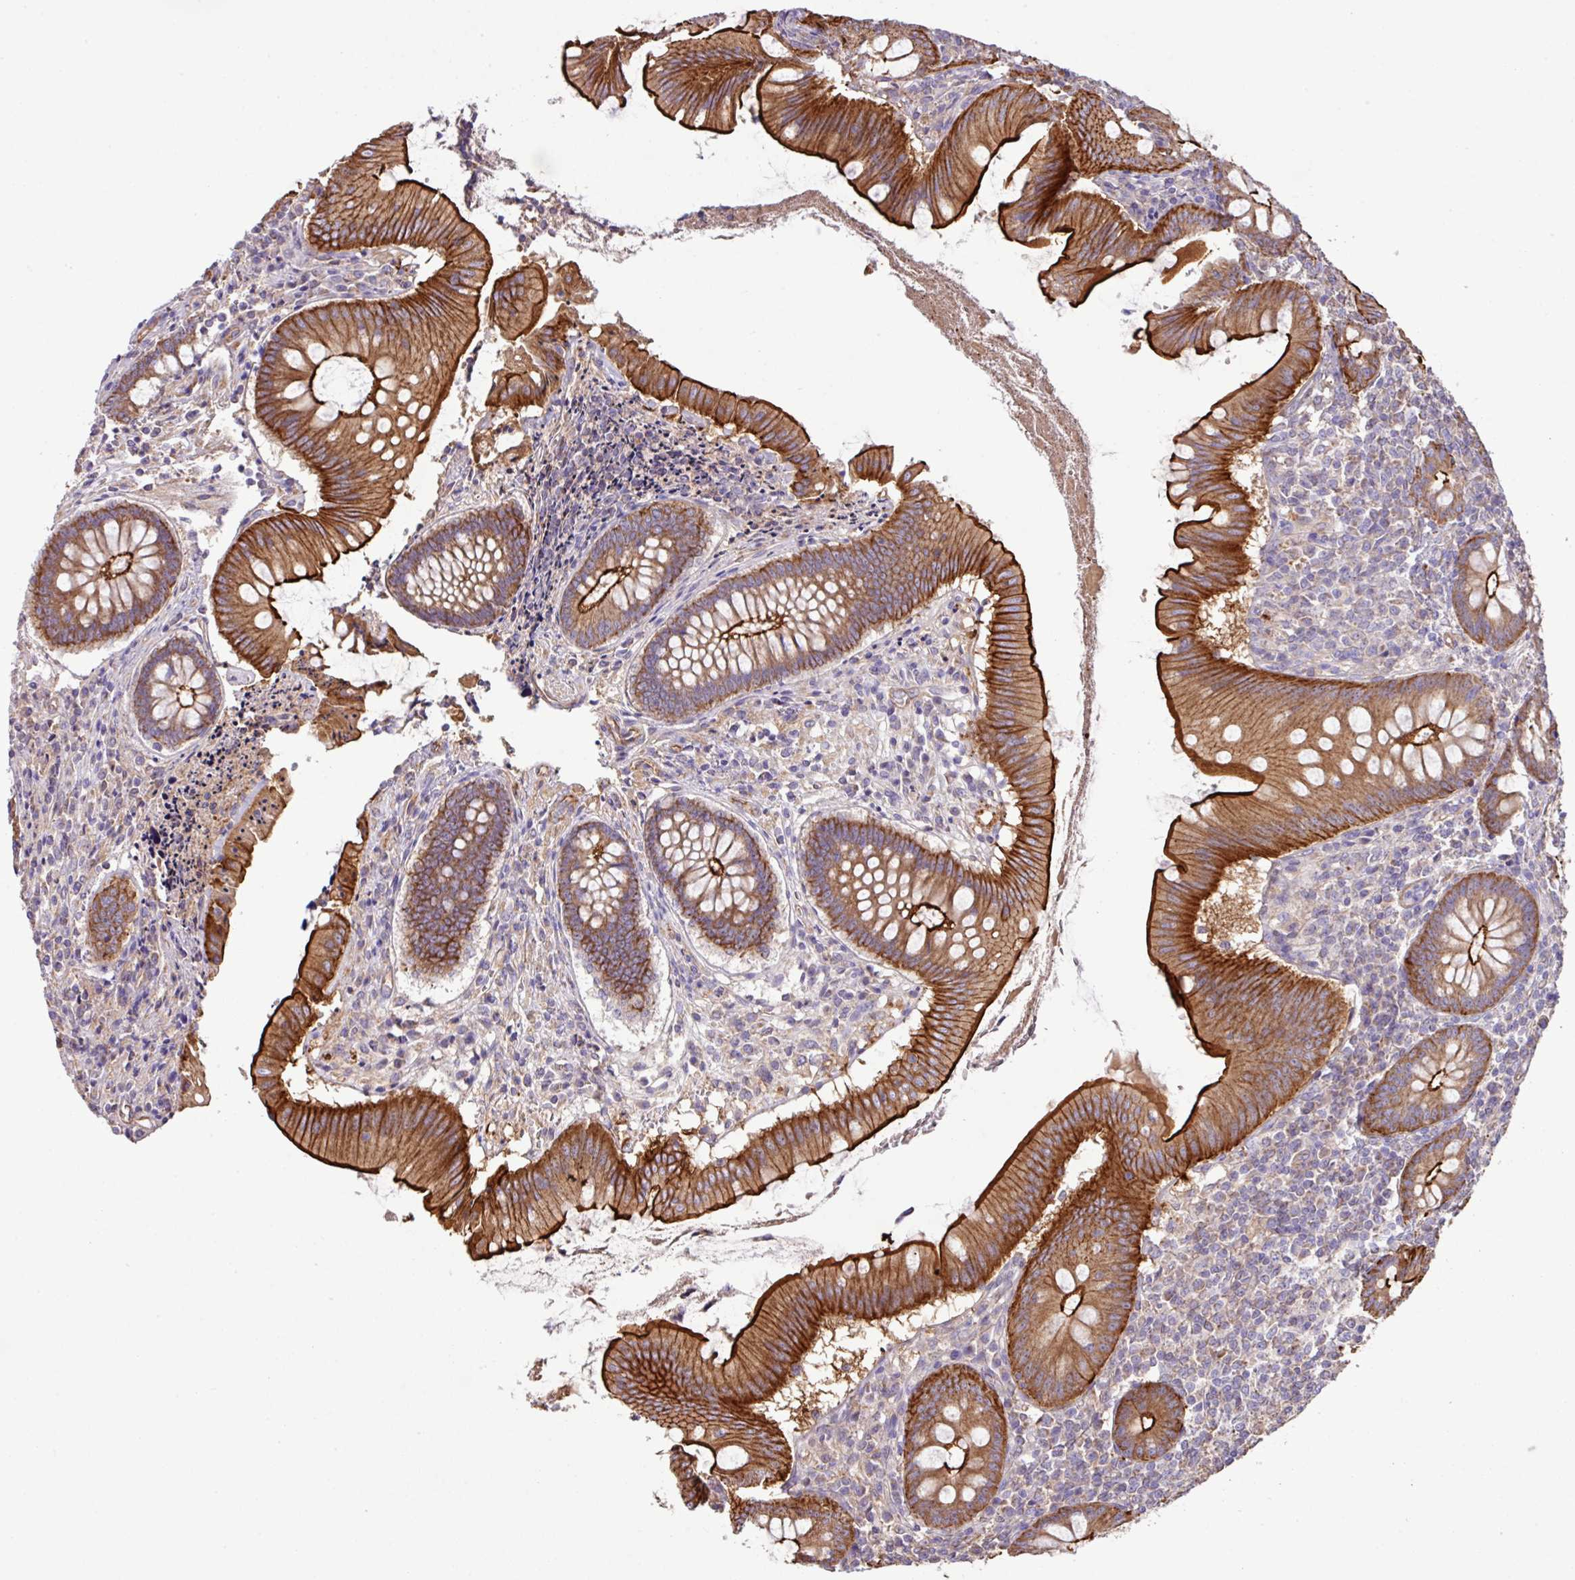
{"staining": {"intensity": "strong", "quantity": ">75%", "location": "cytoplasmic/membranous"}, "tissue": "appendix", "cell_type": "Glandular cells", "image_type": "normal", "snomed": [{"axis": "morphology", "description": "Normal tissue, NOS"}, {"axis": "topography", "description": "Appendix"}], "caption": "Glandular cells show high levels of strong cytoplasmic/membranous staining in approximately >75% of cells in benign appendix. The staining was performed using DAB (3,3'-diaminobenzidine) to visualize the protein expression in brown, while the nuclei were stained in blue with hematoxylin (Magnification: 20x).", "gene": "LRRC53", "patient": {"sex": "female", "age": 51}}